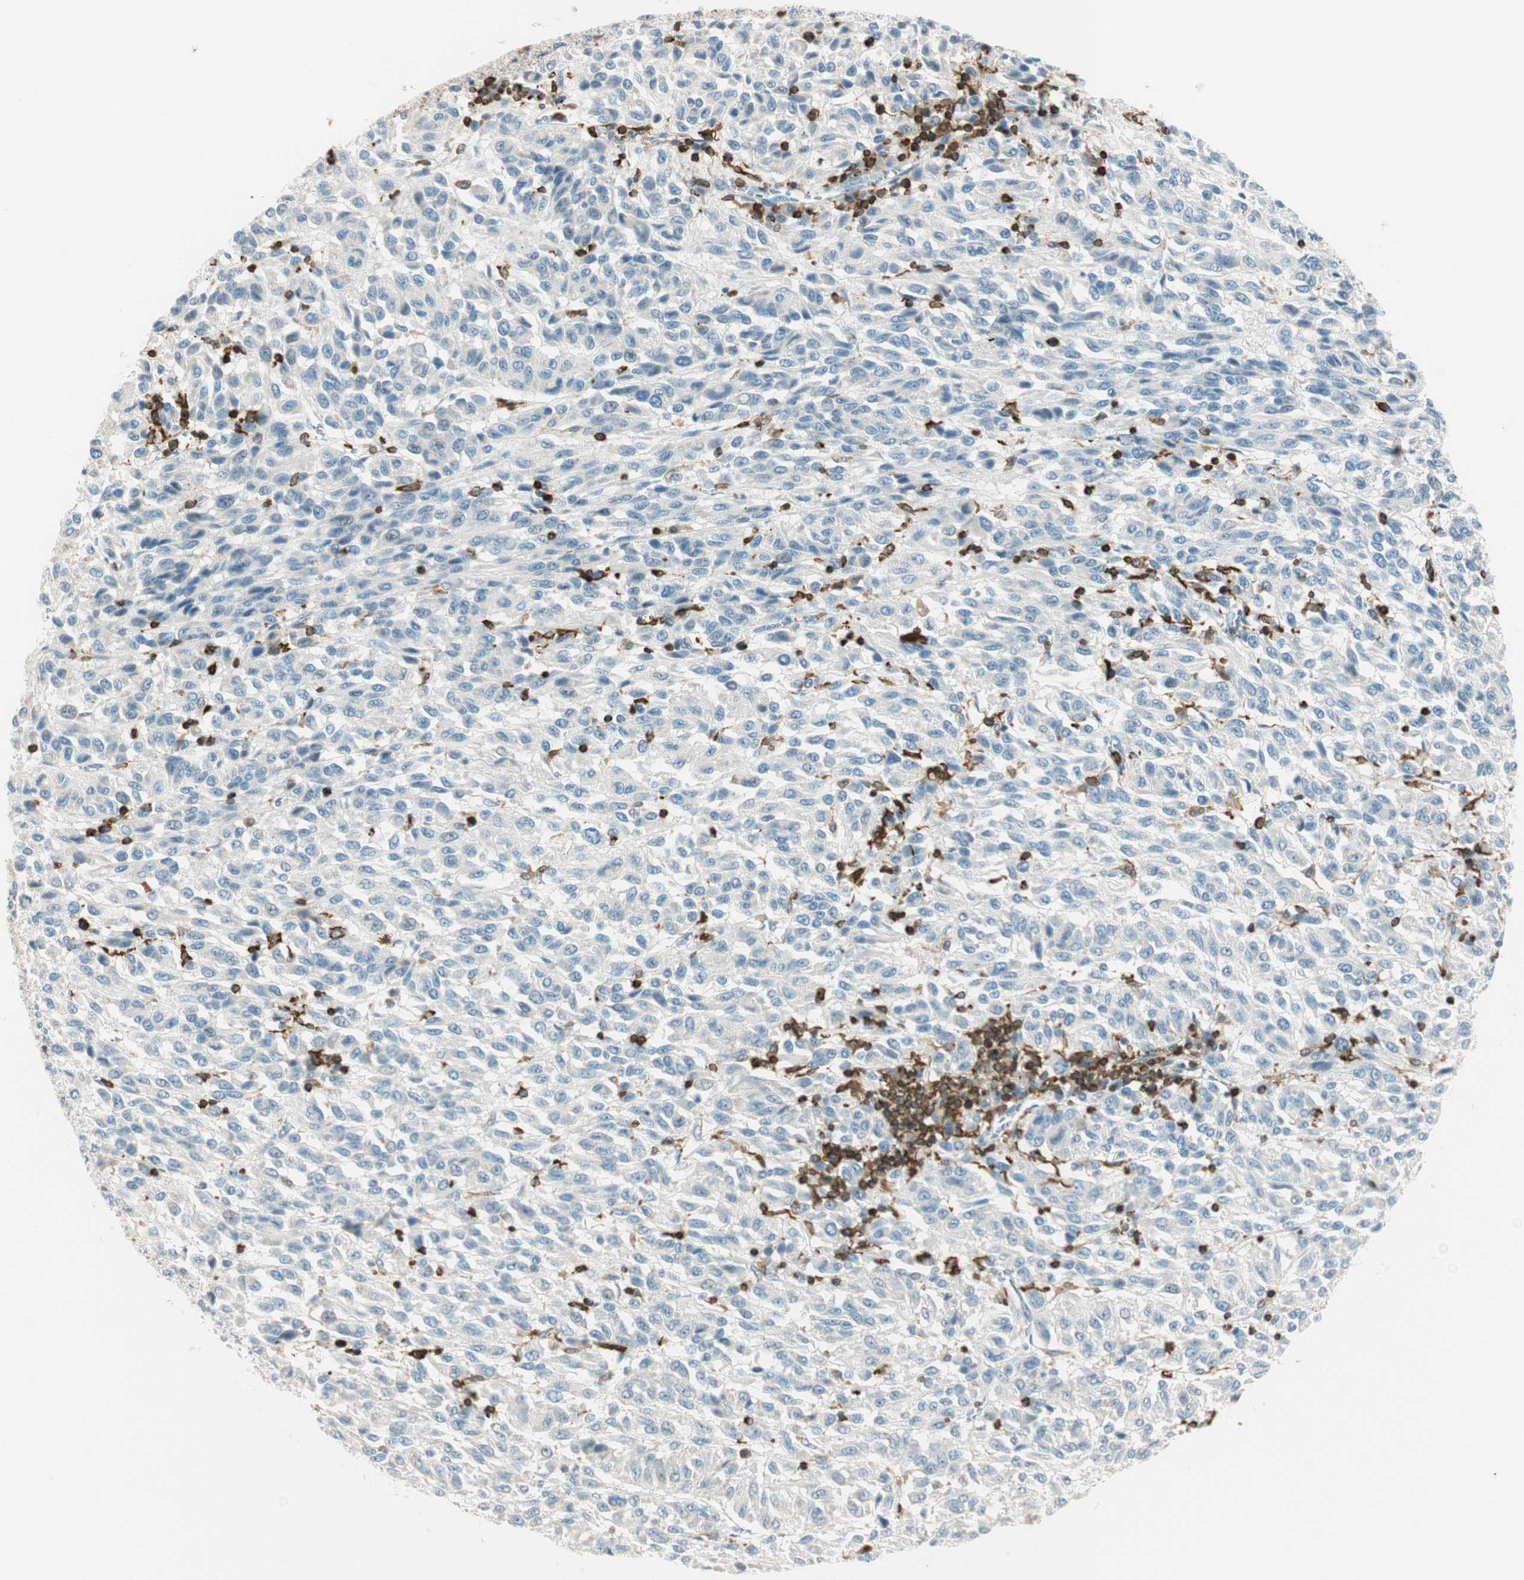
{"staining": {"intensity": "negative", "quantity": "none", "location": "none"}, "tissue": "melanoma", "cell_type": "Tumor cells", "image_type": "cancer", "snomed": [{"axis": "morphology", "description": "Malignant melanoma, Metastatic site"}, {"axis": "topography", "description": "Lung"}], "caption": "High power microscopy micrograph of an IHC image of melanoma, revealing no significant positivity in tumor cells.", "gene": "HPGD", "patient": {"sex": "male", "age": 64}}